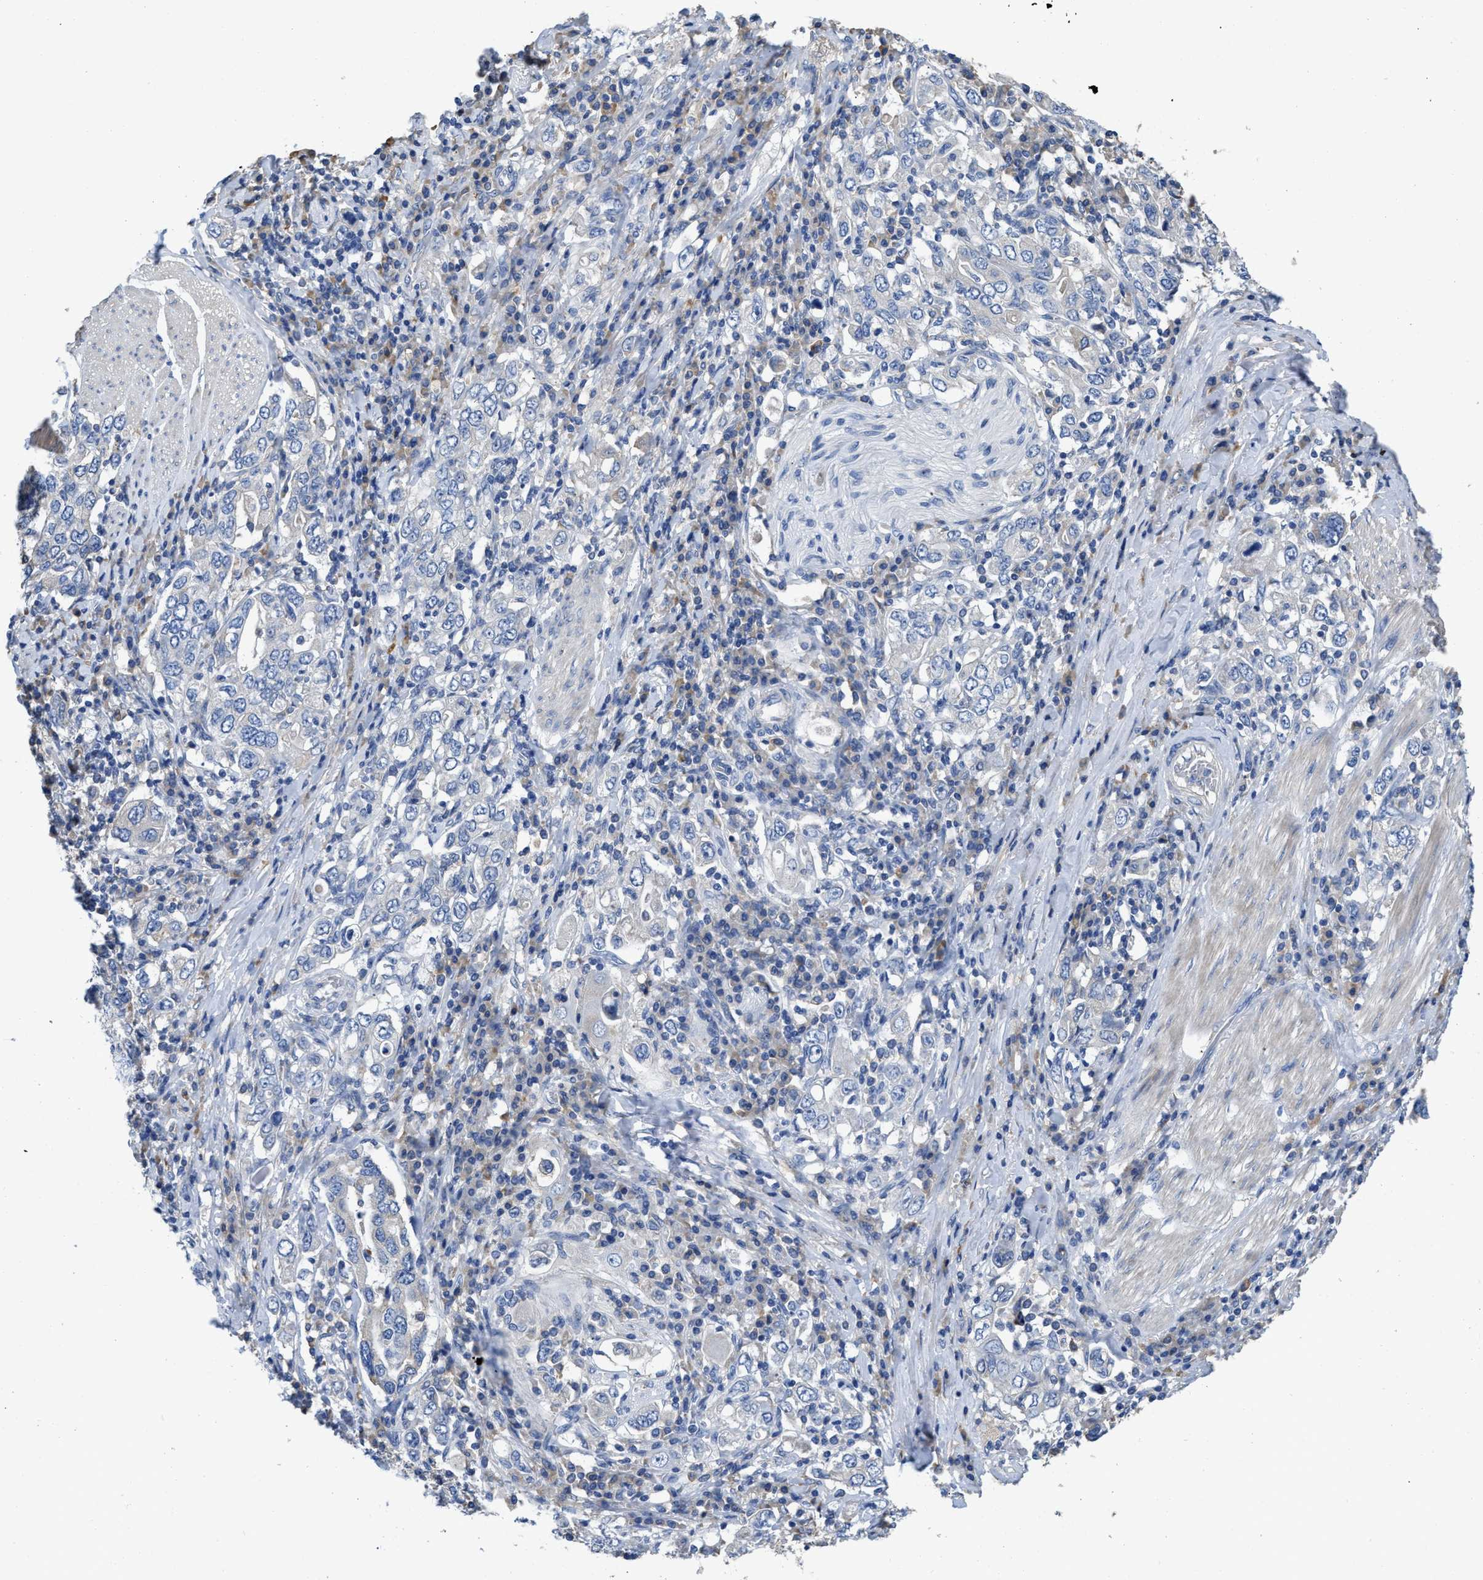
{"staining": {"intensity": "negative", "quantity": "none", "location": "none"}, "tissue": "stomach cancer", "cell_type": "Tumor cells", "image_type": "cancer", "snomed": [{"axis": "morphology", "description": "Adenocarcinoma, NOS"}, {"axis": "topography", "description": "Stomach, upper"}], "caption": "This is an immunohistochemistry image of human stomach cancer (adenocarcinoma). There is no positivity in tumor cells.", "gene": "C1S", "patient": {"sex": "male", "age": 62}}